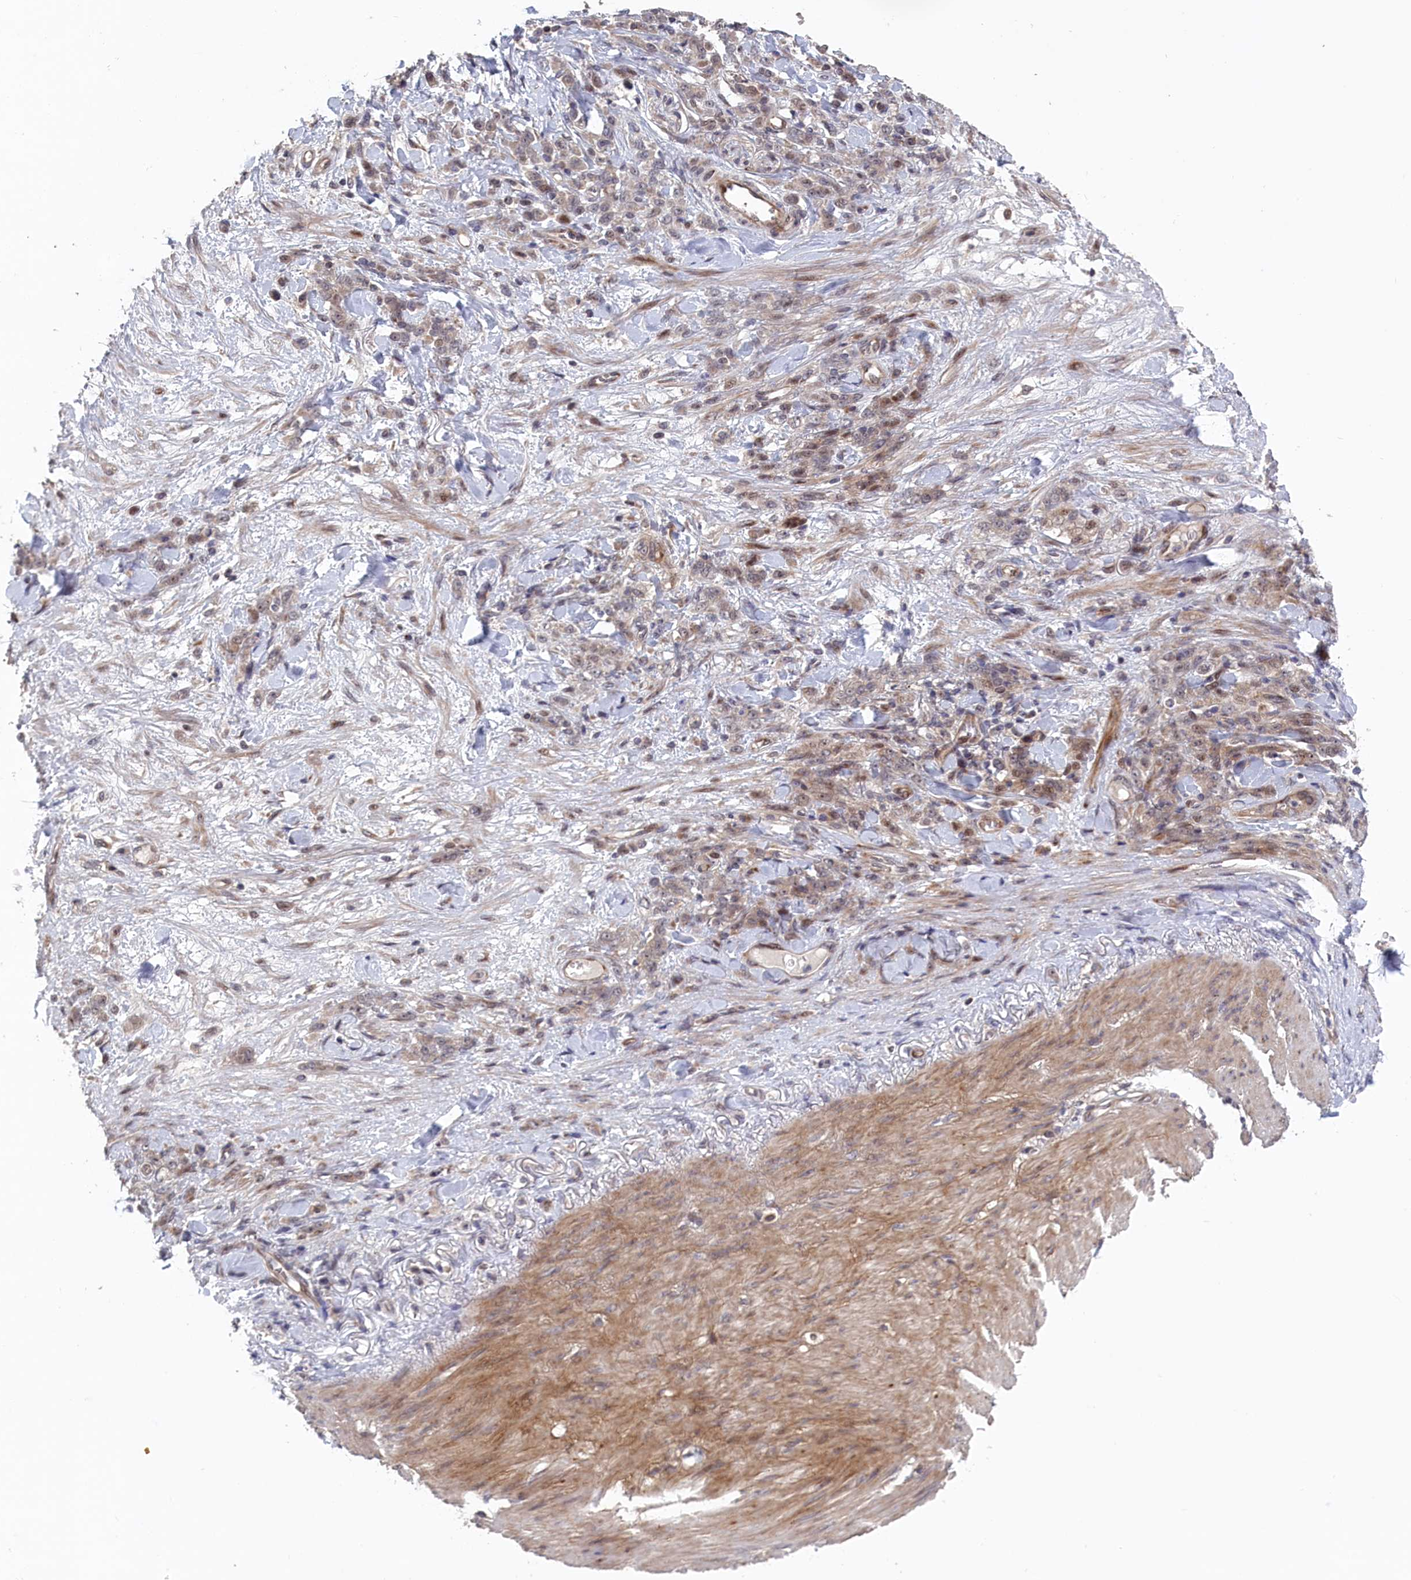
{"staining": {"intensity": "negative", "quantity": "none", "location": "none"}, "tissue": "stomach cancer", "cell_type": "Tumor cells", "image_type": "cancer", "snomed": [{"axis": "morphology", "description": "Normal tissue, NOS"}, {"axis": "morphology", "description": "Adenocarcinoma, NOS"}, {"axis": "topography", "description": "Stomach"}], "caption": "Immunohistochemistry of human adenocarcinoma (stomach) shows no staining in tumor cells.", "gene": "LSG1", "patient": {"sex": "male", "age": 82}}